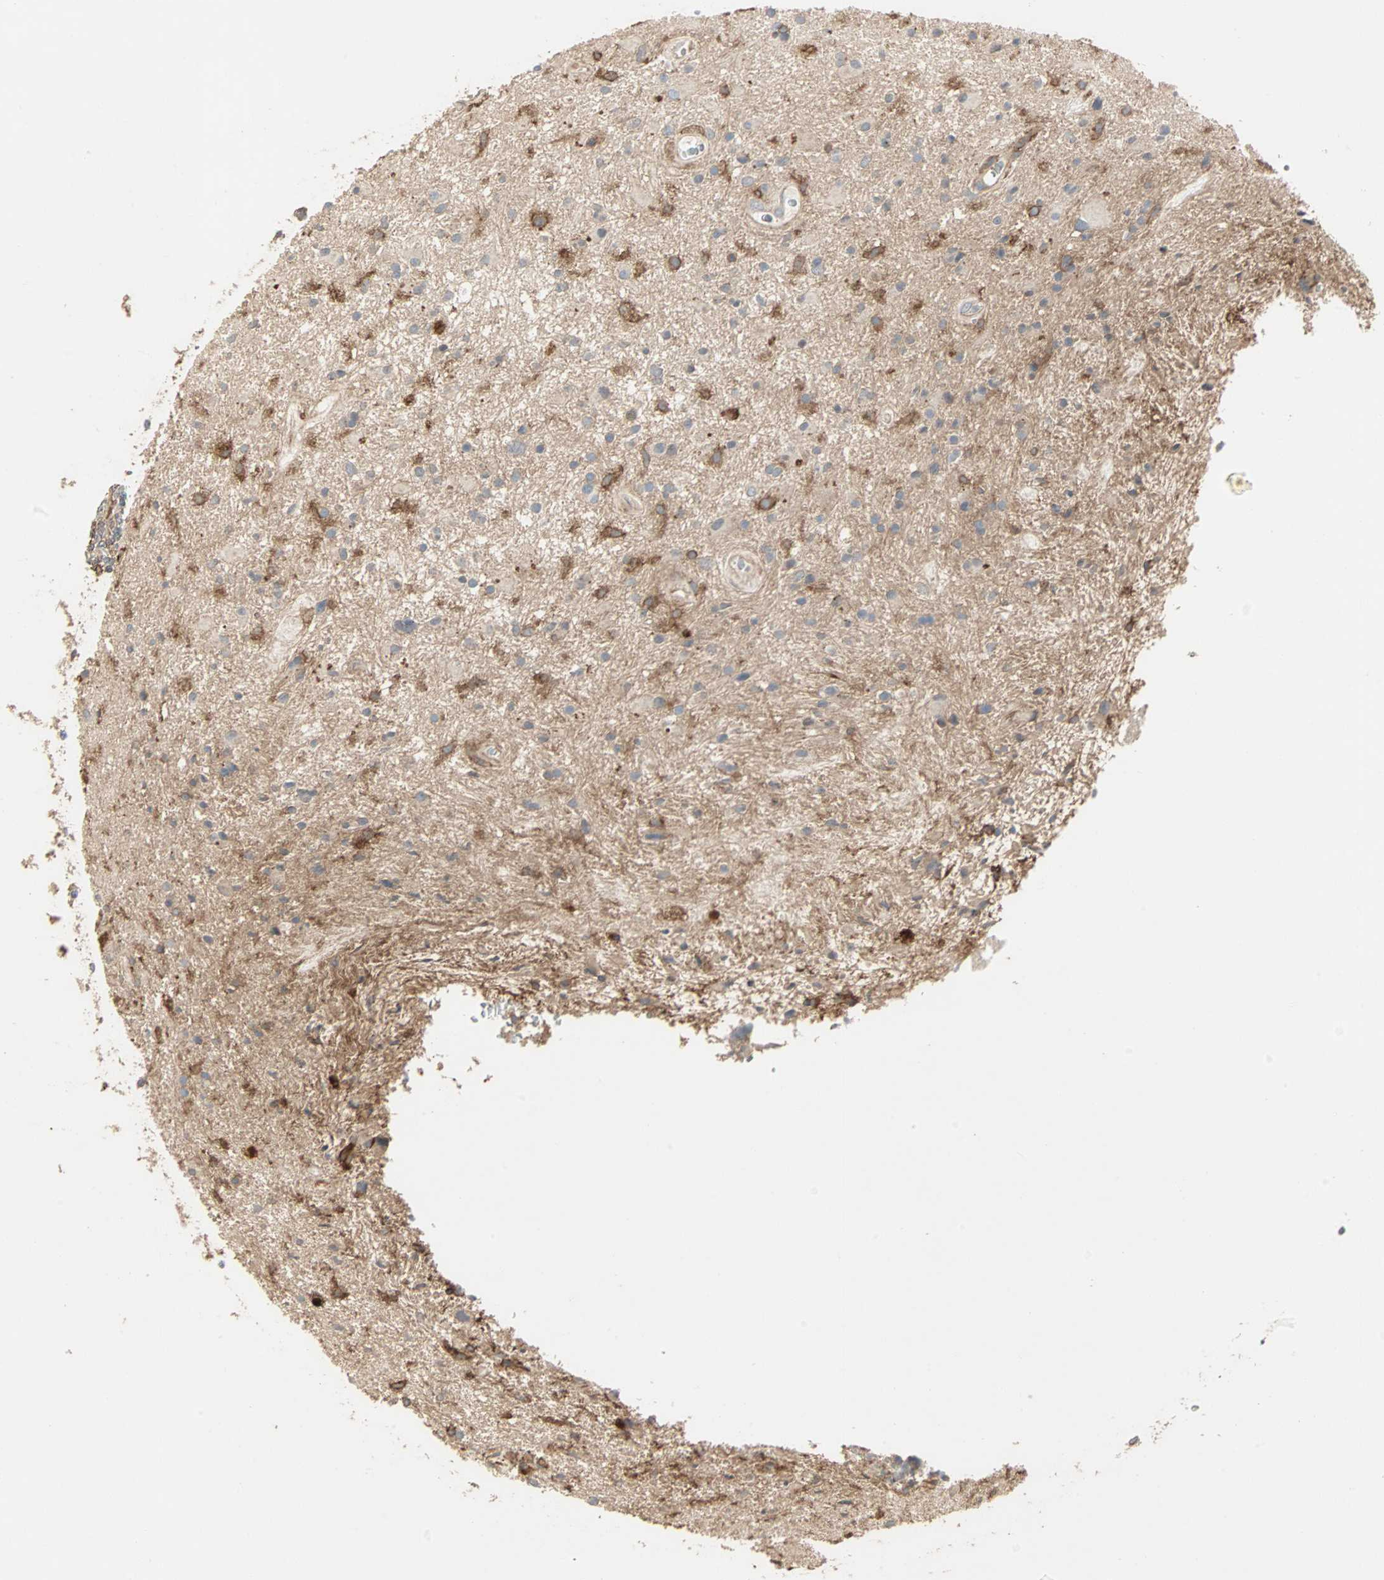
{"staining": {"intensity": "negative", "quantity": "none", "location": "none"}, "tissue": "glioma", "cell_type": "Tumor cells", "image_type": "cancer", "snomed": [{"axis": "morphology", "description": "Glioma, malignant, High grade"}, {"axis": "topography", "description": "Brain"}], "caption": "Protein analysis of glioma shows no significant positivity in tumor cells. (IHC, brightfield microscopy, high magnification).", "gene": "GNAI2", "patient": {"sex": "male", "age": 33}}